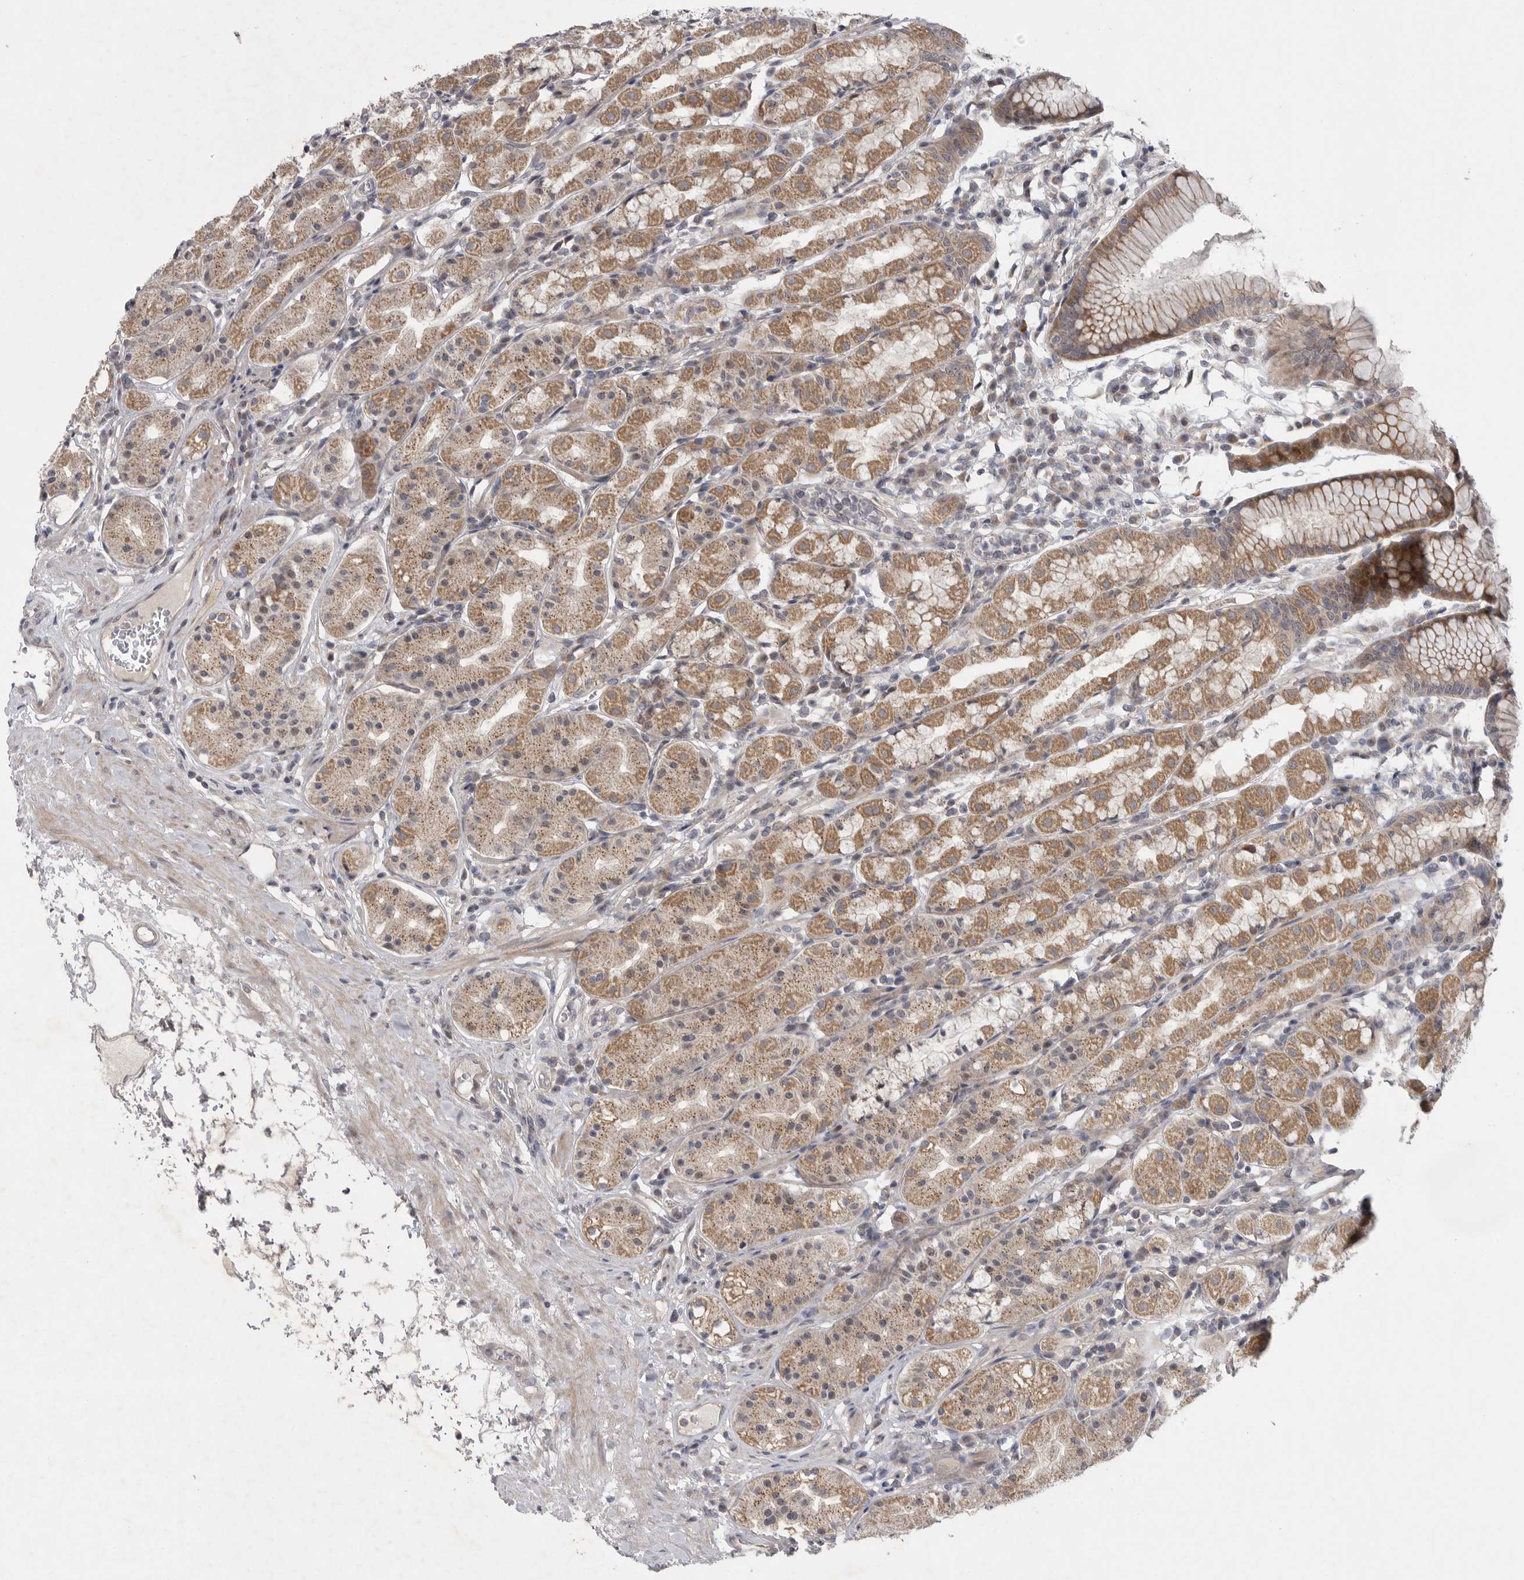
{"staining": {"intensity": "moderate", "quantity": "25%-75%", "location": "cytoplasmic/membranous"}, "tissue": "stomach", "cell_type": "Glandular cells", "image_type": "normal", "snomed": [{"axis": "morphology", "description": "Normal tissue, NOS"}, {"axis": "topography", "description": "Stomach, lower"}], "caption": "A brown stain labels moderate cytoplasmic/membranous positivity of a protein in glandular cells of normal human stomach.", "gene": "FBXO43", "patient": {"sex": "female", "age": 56}}